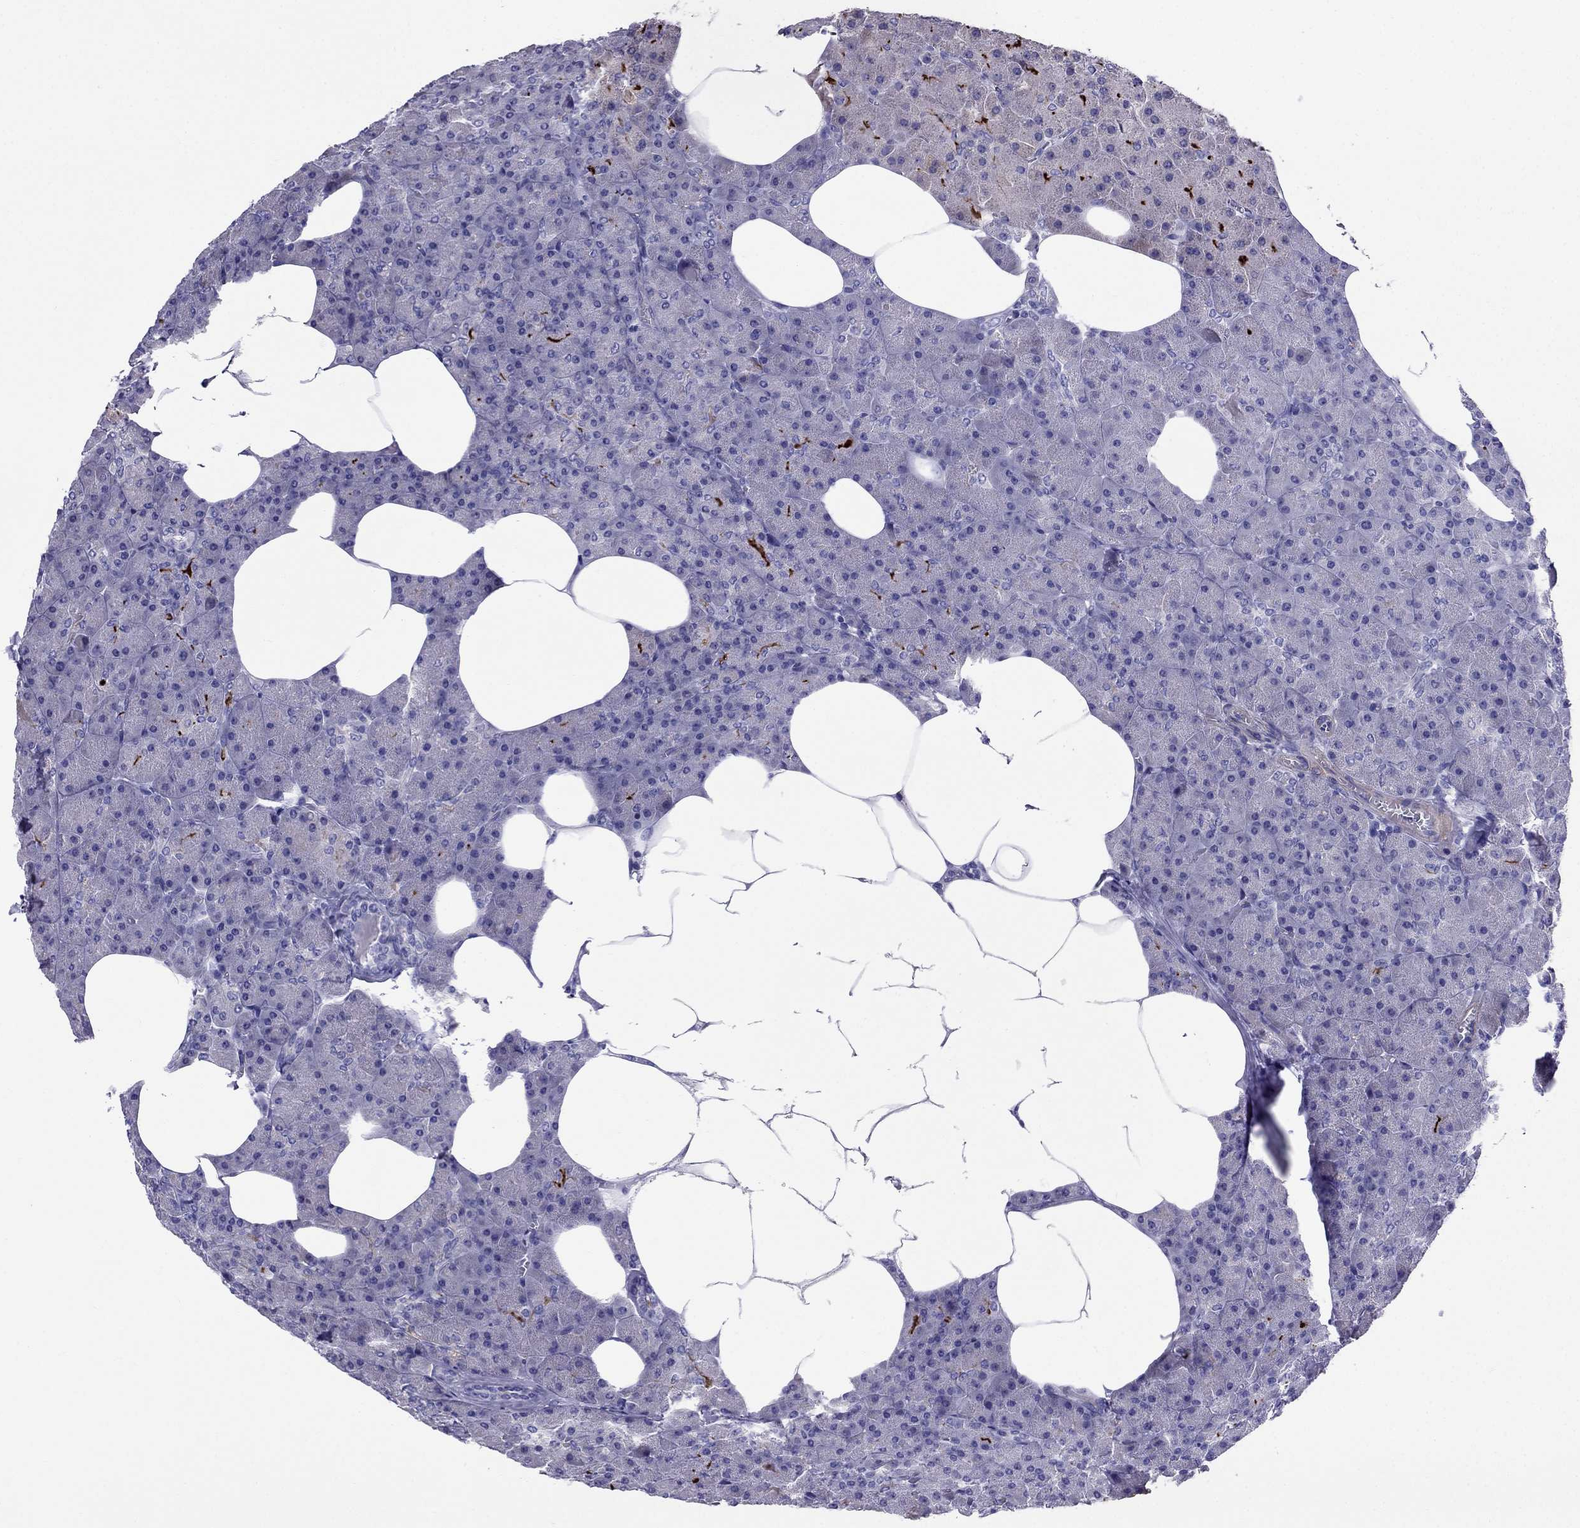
{"staining": {"intensity": "strong", "quantity": "<25%", "location": "cytoplasmic/membranous"}, "tissue": "pancreas", "cell_type": "Exocrine glandular cells", "image_type": "normal", "snomed": [{"axis": "morphology", "description": "Normal tissue, NOS"}, {"axis": "topography", "description": "Pancreas"}], "caption": "Protein expression analysis of normal pancreas displays strong cytoplasmic/membranous positivity in about <25% of exocrine glandular cells.", "gene": "GPR50", "patient": {"sex": "female", "age": 45}}